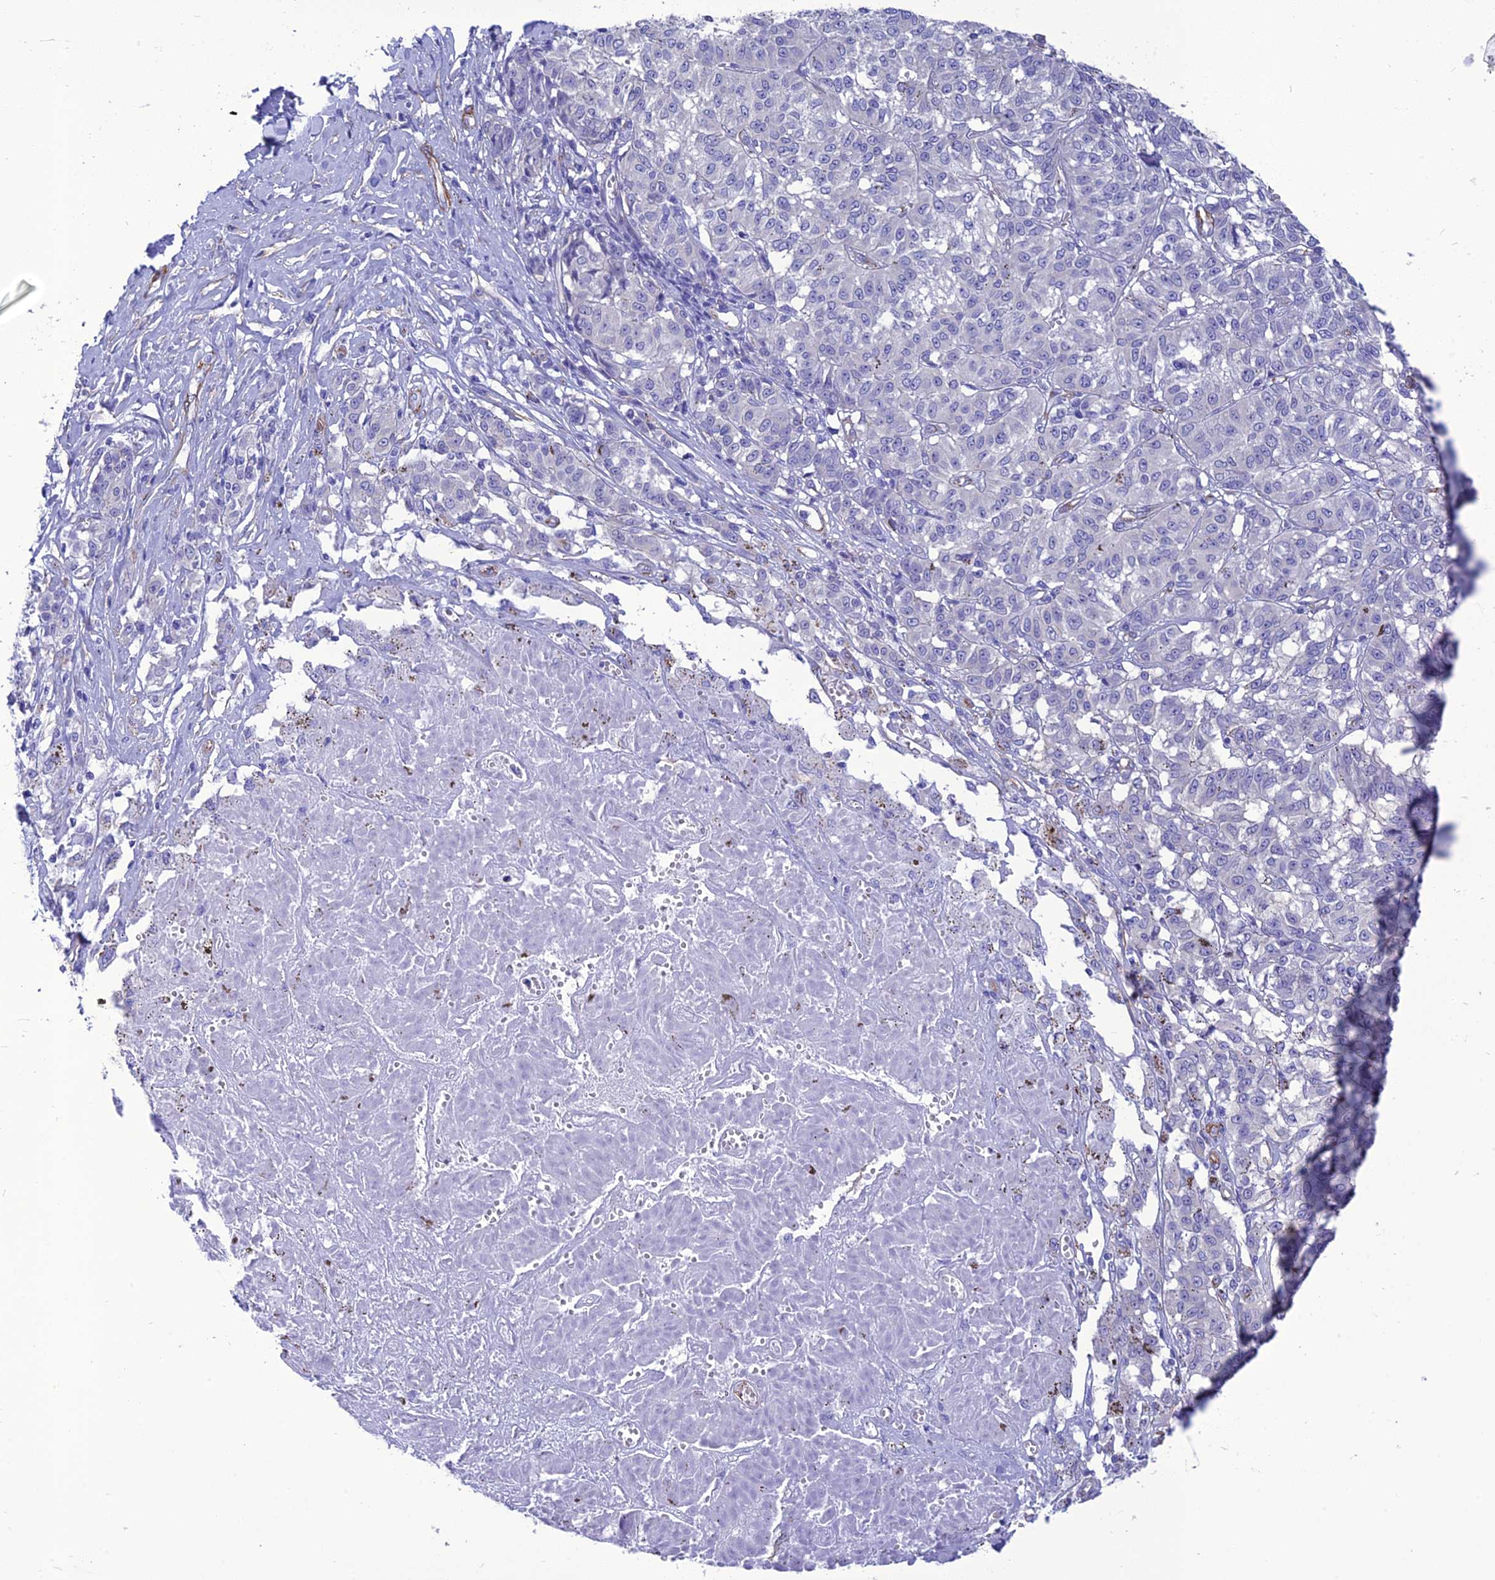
{"staining": {"intensity": "negative", "quantity": "none", "location": "none"}, "tissue": "melanoma", "cell_type": "Tumor cells", "image_type": "cancer", "snomed": [{"axis": "morphology", "description": "Malignant melanoma, NOS"}, {"axis": "topography", "description": "Skin"}], "caption": "The micrograph shows no significant expression in tumor cells of melanoma.", "gene": "NKD1", "patient": {"sex": "female", "age": 72}}